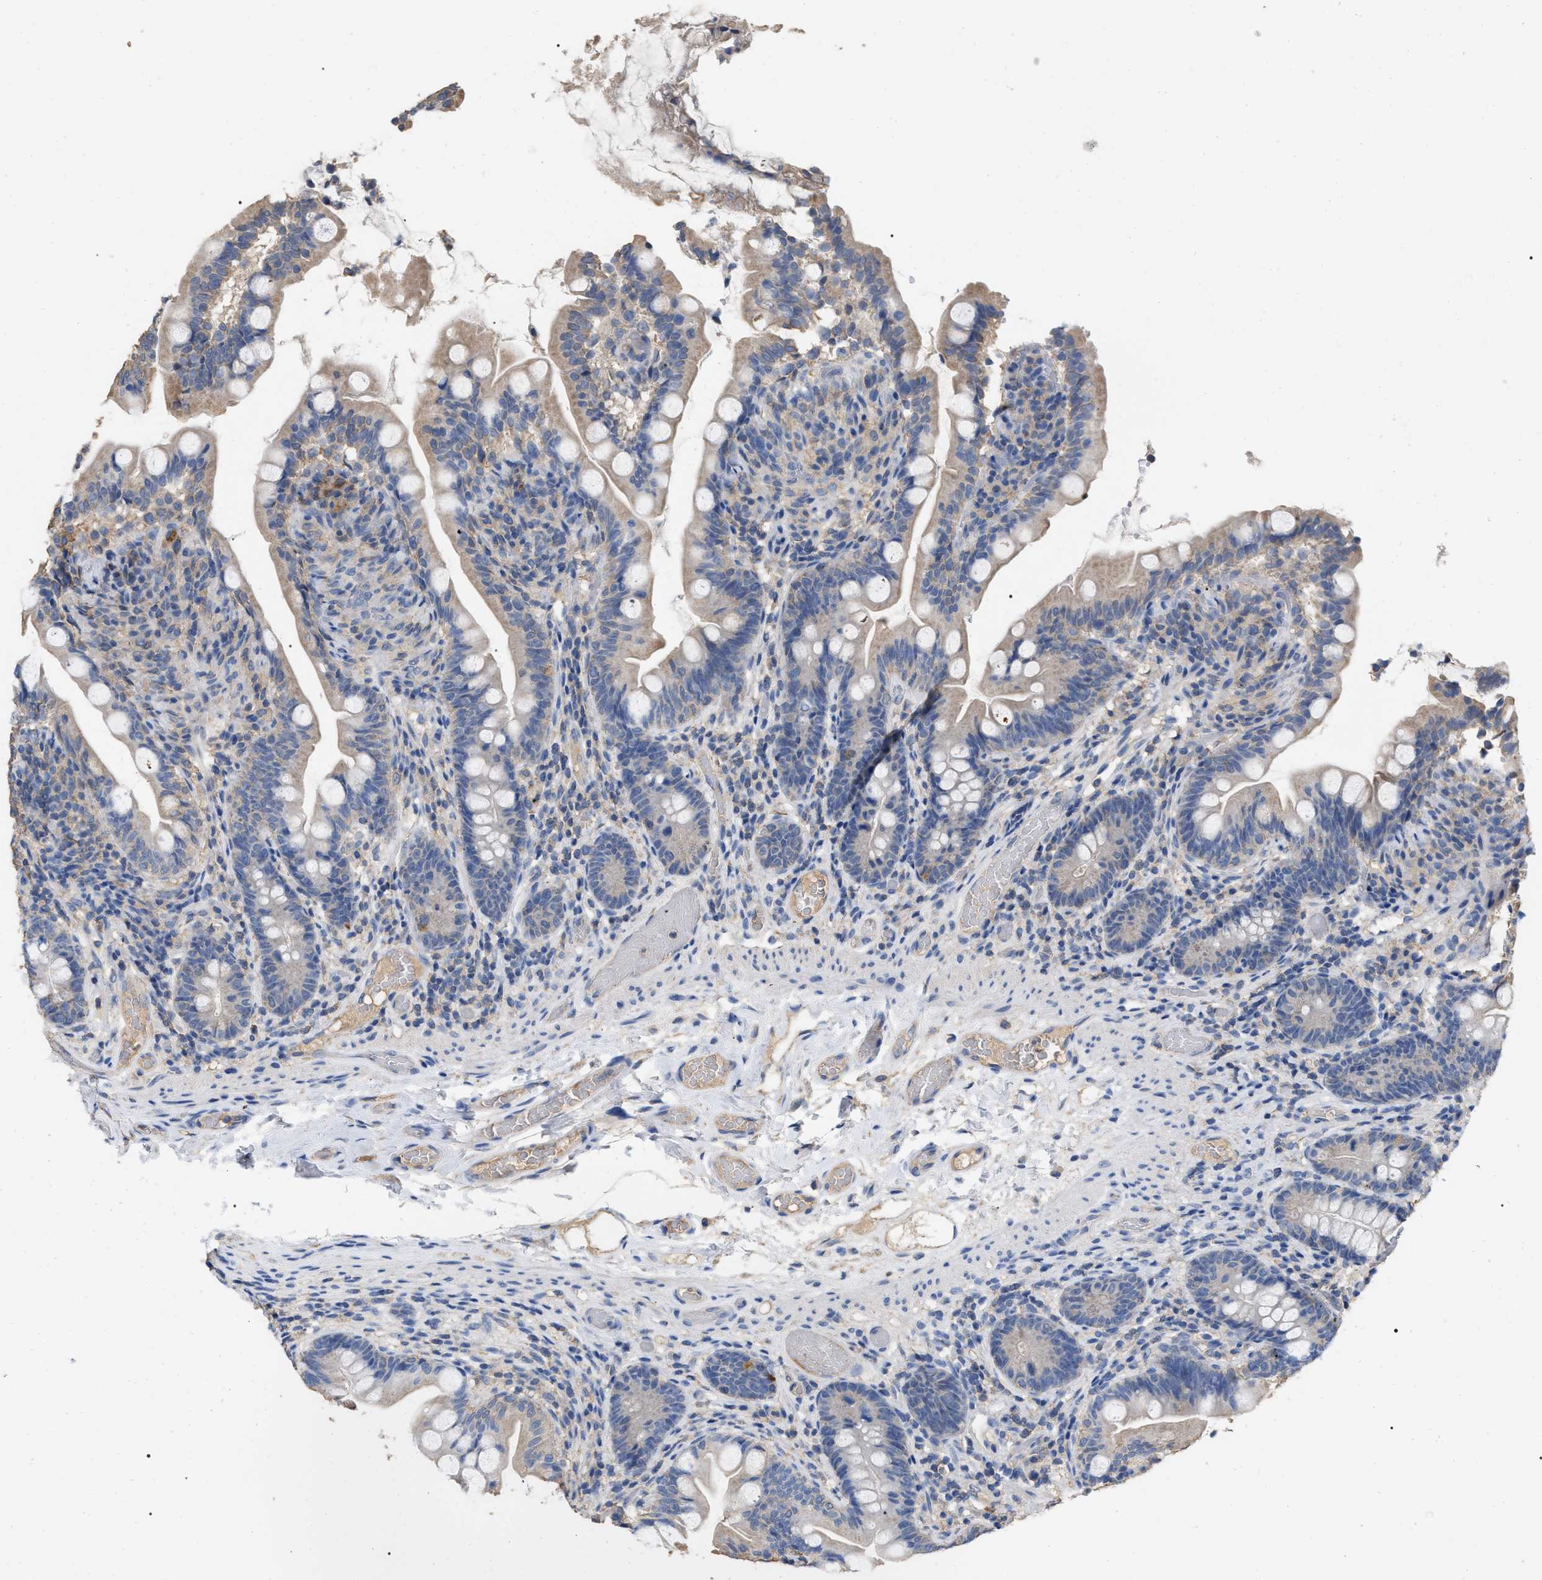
{"staining": {"intensity": "weak", "quantity": ">75%", "location": "cytoplasmic/membranous"}, "tissue": "small intestine", "cell_type": "Glandular cells", "image_type": "normal", "snomed": [{"axis": "morphology", "description": "Normal tissue, NOS"}, {"axis": "topography", "description": "Small intestine"}], "caption": "This histopathology image shows immunohistochemistry staining of benign small intestine, with low weak cytoplasmic/membranous staining in approximately >75% of glandular cells.", "gene": "GPR179", "patient": {"sex": "female", "age": 56}}